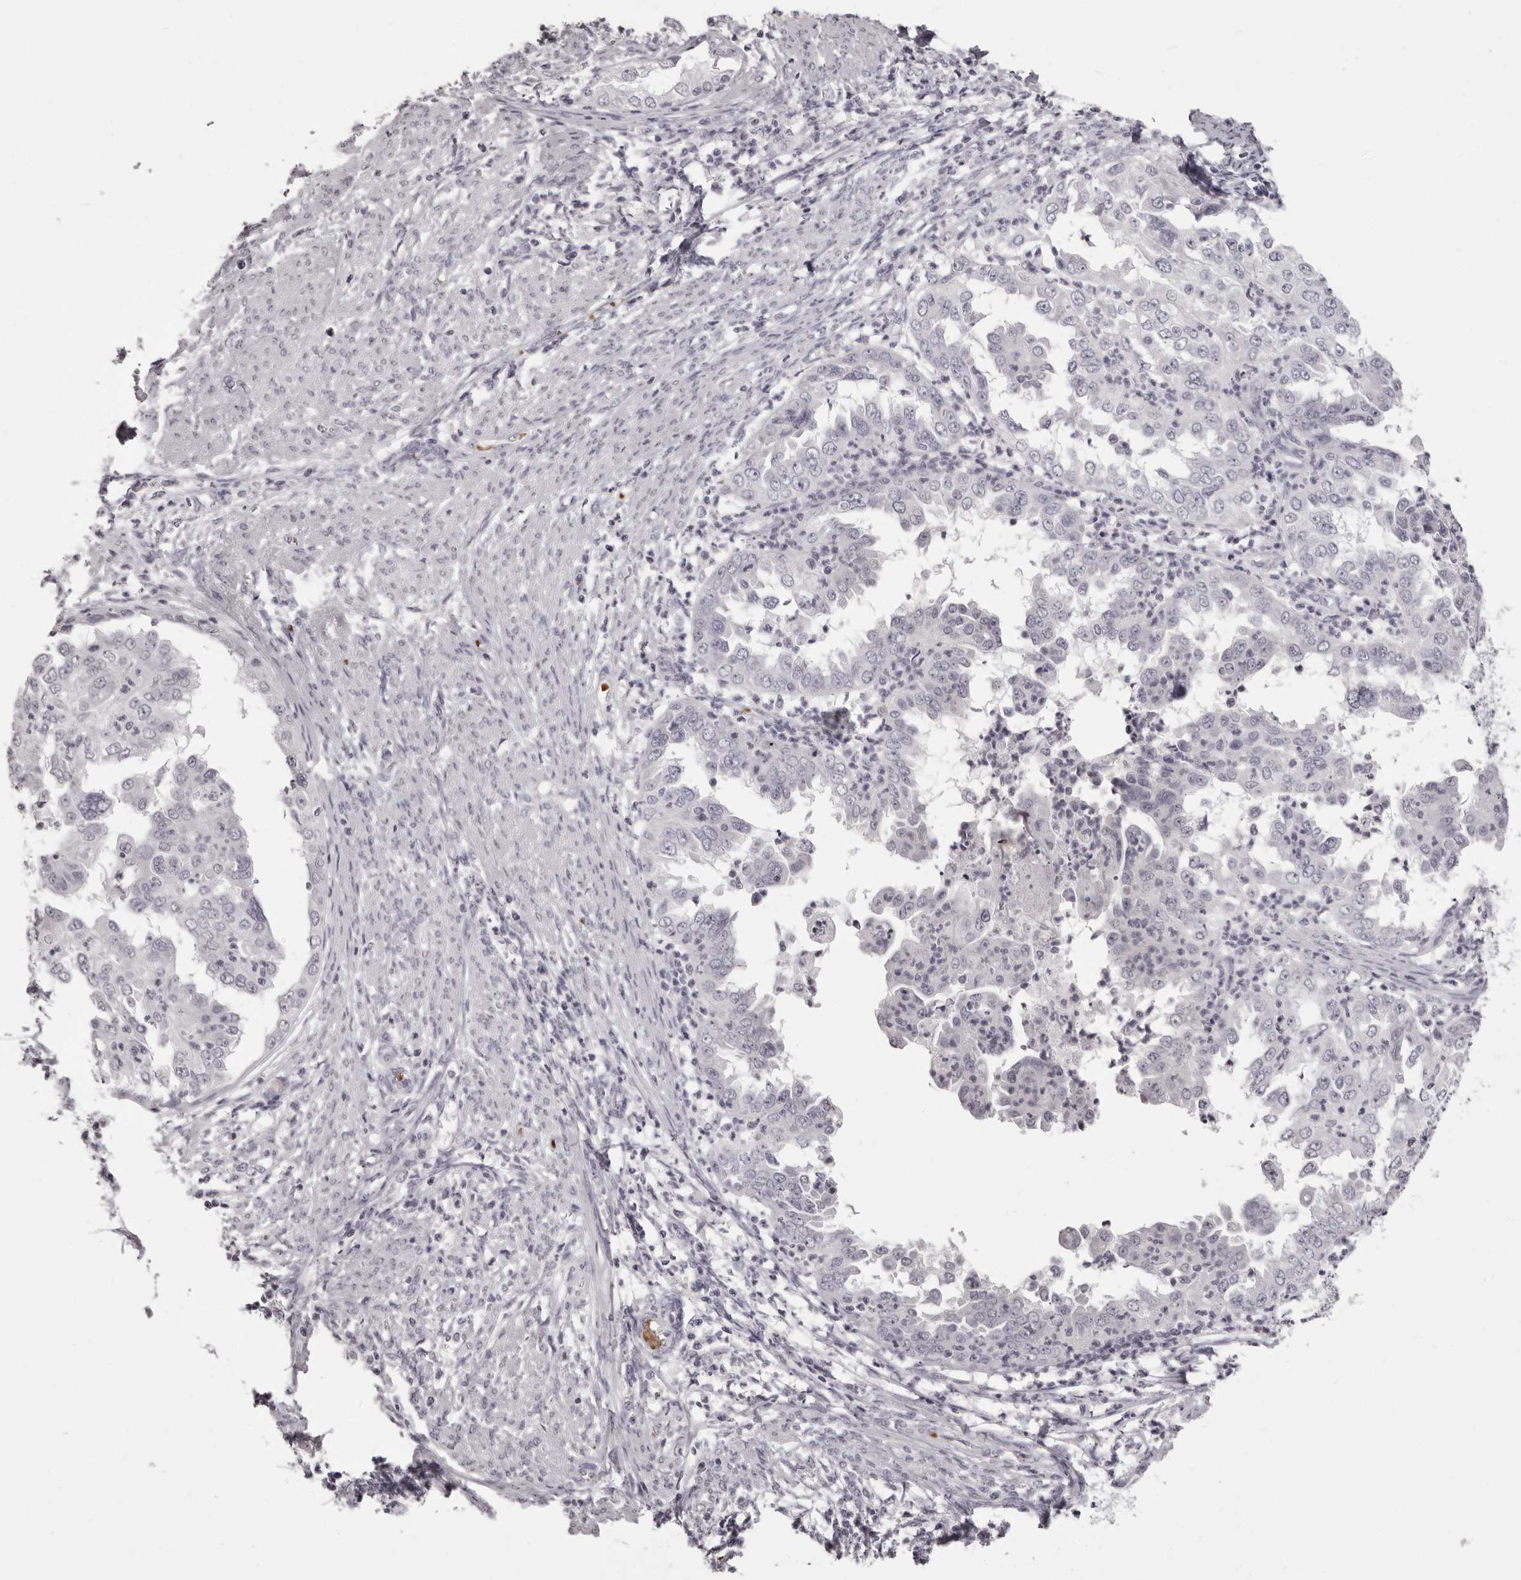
{"staining": {"intensity": "negative", "quantity": "none", "location": "none"}, "tissue": "endometrial cancer", "cell_type": "Tumor cells", "image_type": "cancer", "snomed": [{"axis": "morphology", "description": "Adenocarcinoma, NOS"}, {"axis": "topography", "description": "Endometrium"}], "caption": "Tumor cells are negative for brown protein staining in endometrial cancer. Nuclei are stained in blue.", "gene": "C8orf74", "patient": {"sex": "female", "age": 85}}